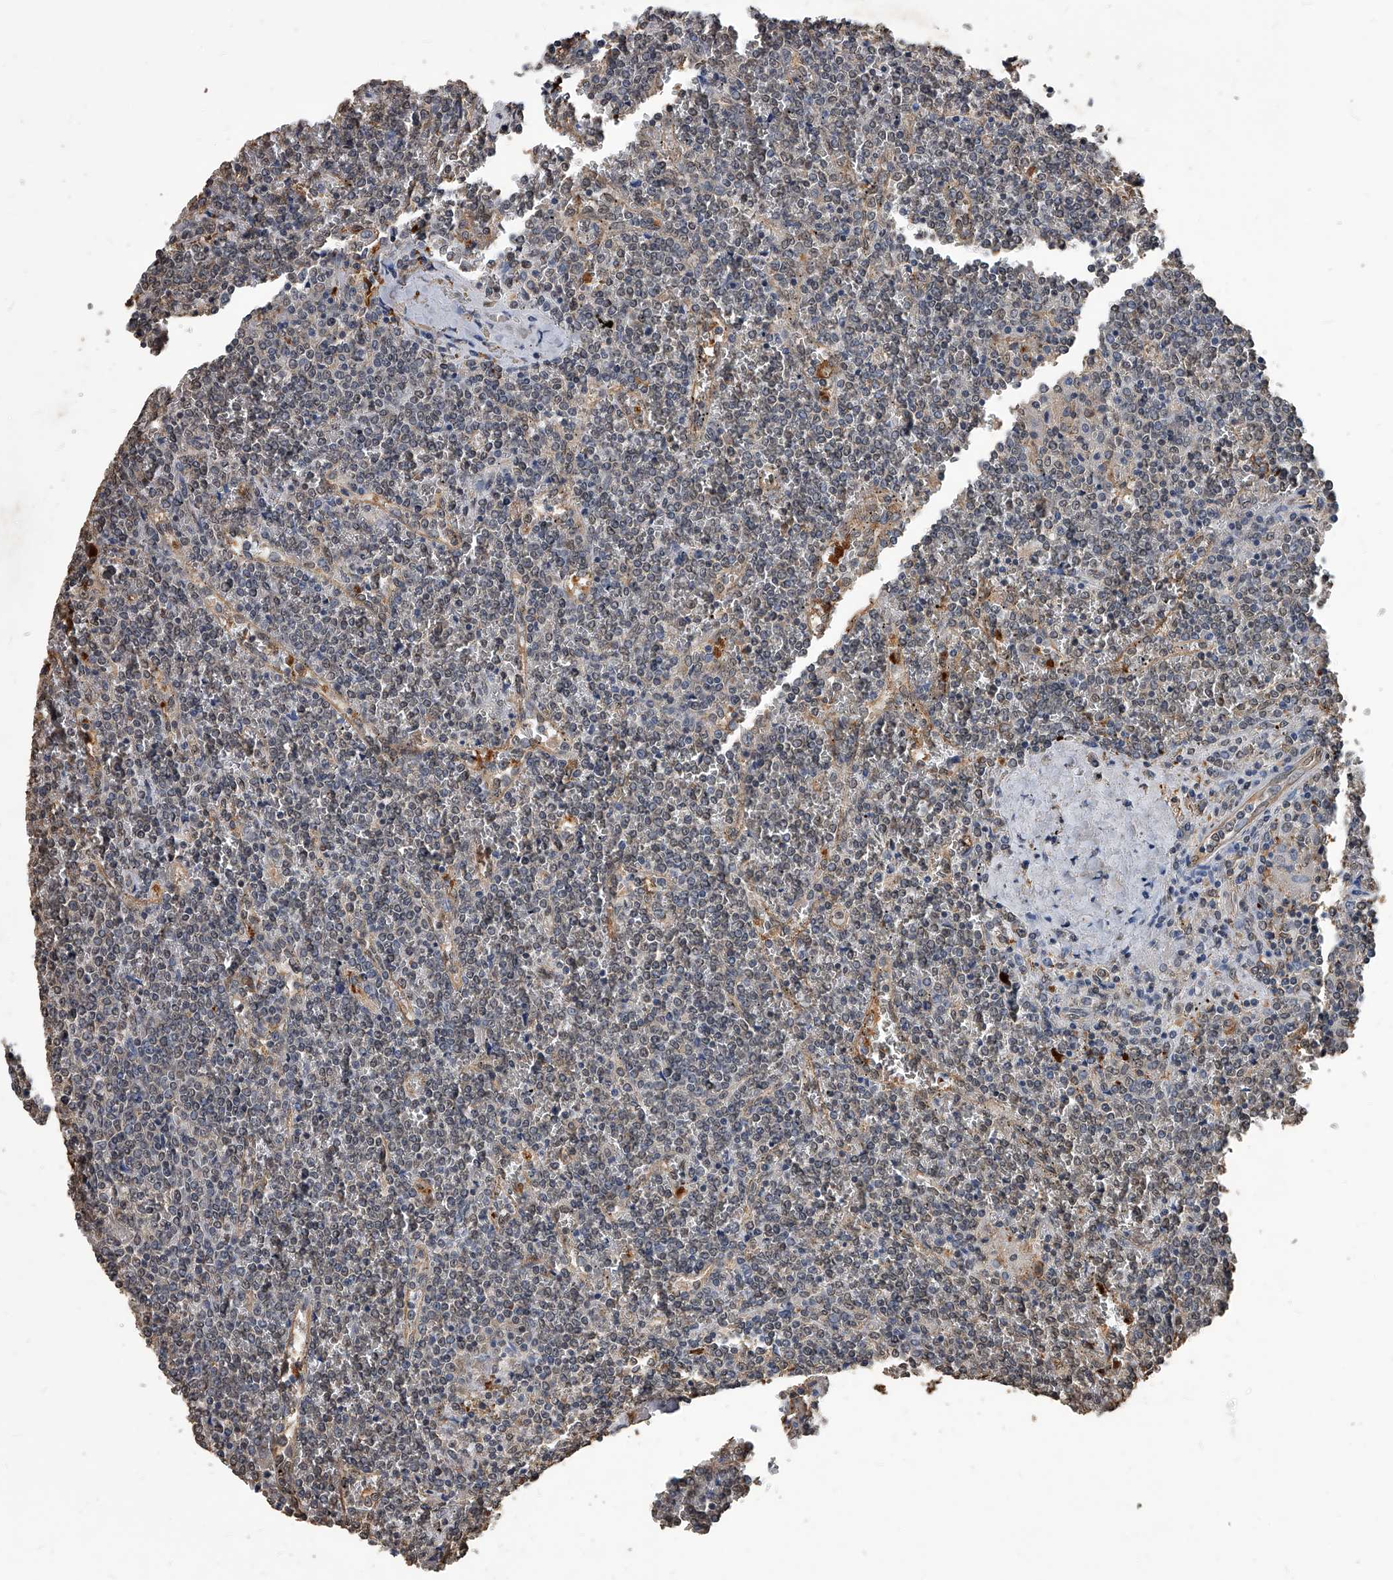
{"staining": {"intensity": "negative", "quantity": "none", "location": "none"}, "tissue": "lymphoma", "cell_type": "Tumor cells", "image_type": "cancer", "snomed": [{"axis": "morphology", "description": "Malignant lymphoma, non-Hodgkin's type, Low grade"}, {"axis": "topography", "description": "Spleen"}], "caption": "A photomicrograph of human low-grade malignant lymphoma, non-Hodgkin's type is negative for staining in tumor cells.", "gene": "FBXL4", "patient": {"sex": "female", "age": 19}}